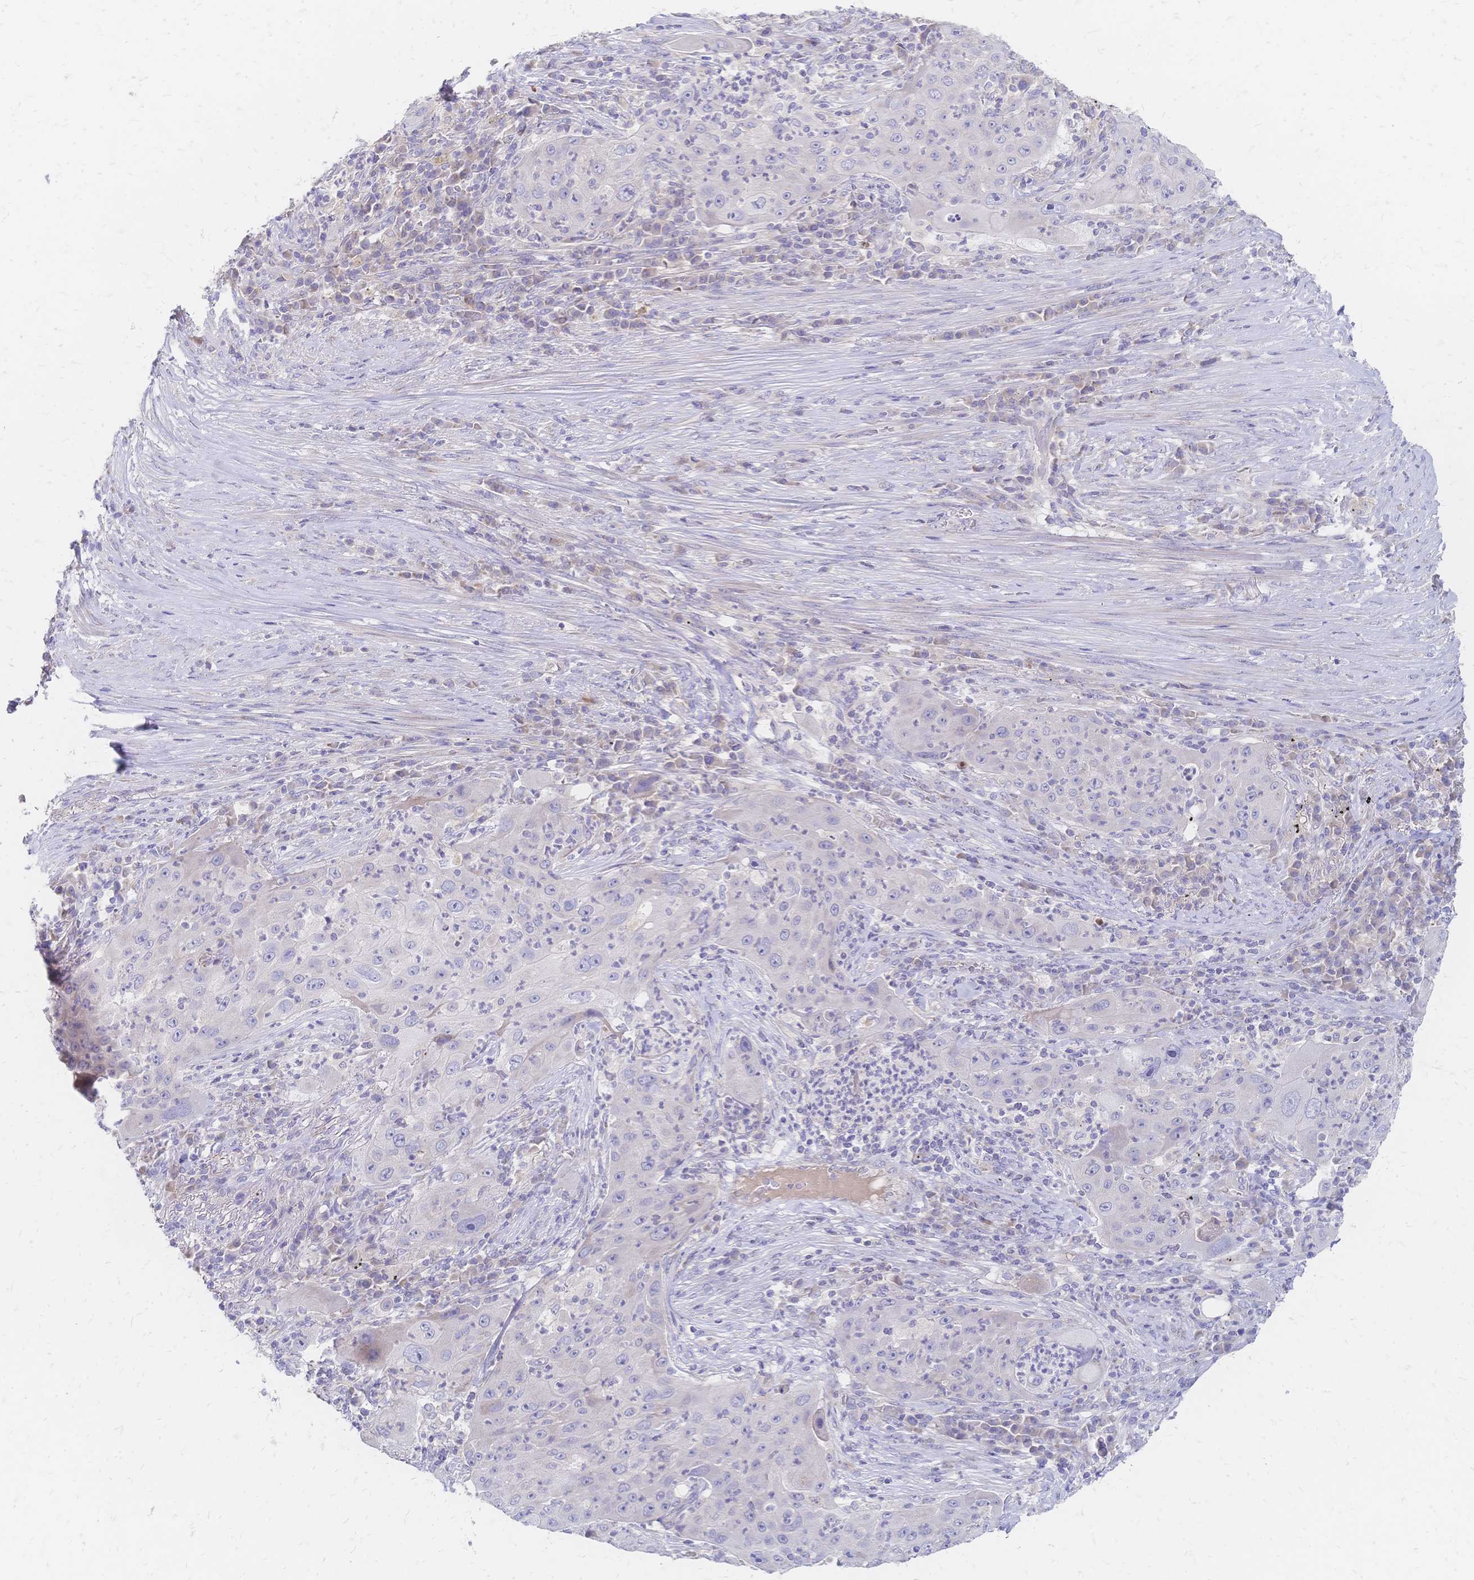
{"staining": {"intensity": "negative", "quantity": "none", "location": "none"}, "tissue": "lung cancer", "cell_type": "Tumor cells", "image_type": "cancer", "snomed": [{"axis": "morphology", "description": "Squamous cell carcinoma, NOS"}, {"axis": "topography", "description": "Lung"}], "caption": "Histopathology image shows no protein staining in tumor cells of lung cancer (squamous cell carcinoma) tissue.", "gene": "VWC2L", "patient": {"sex": "female", "age": 59}}